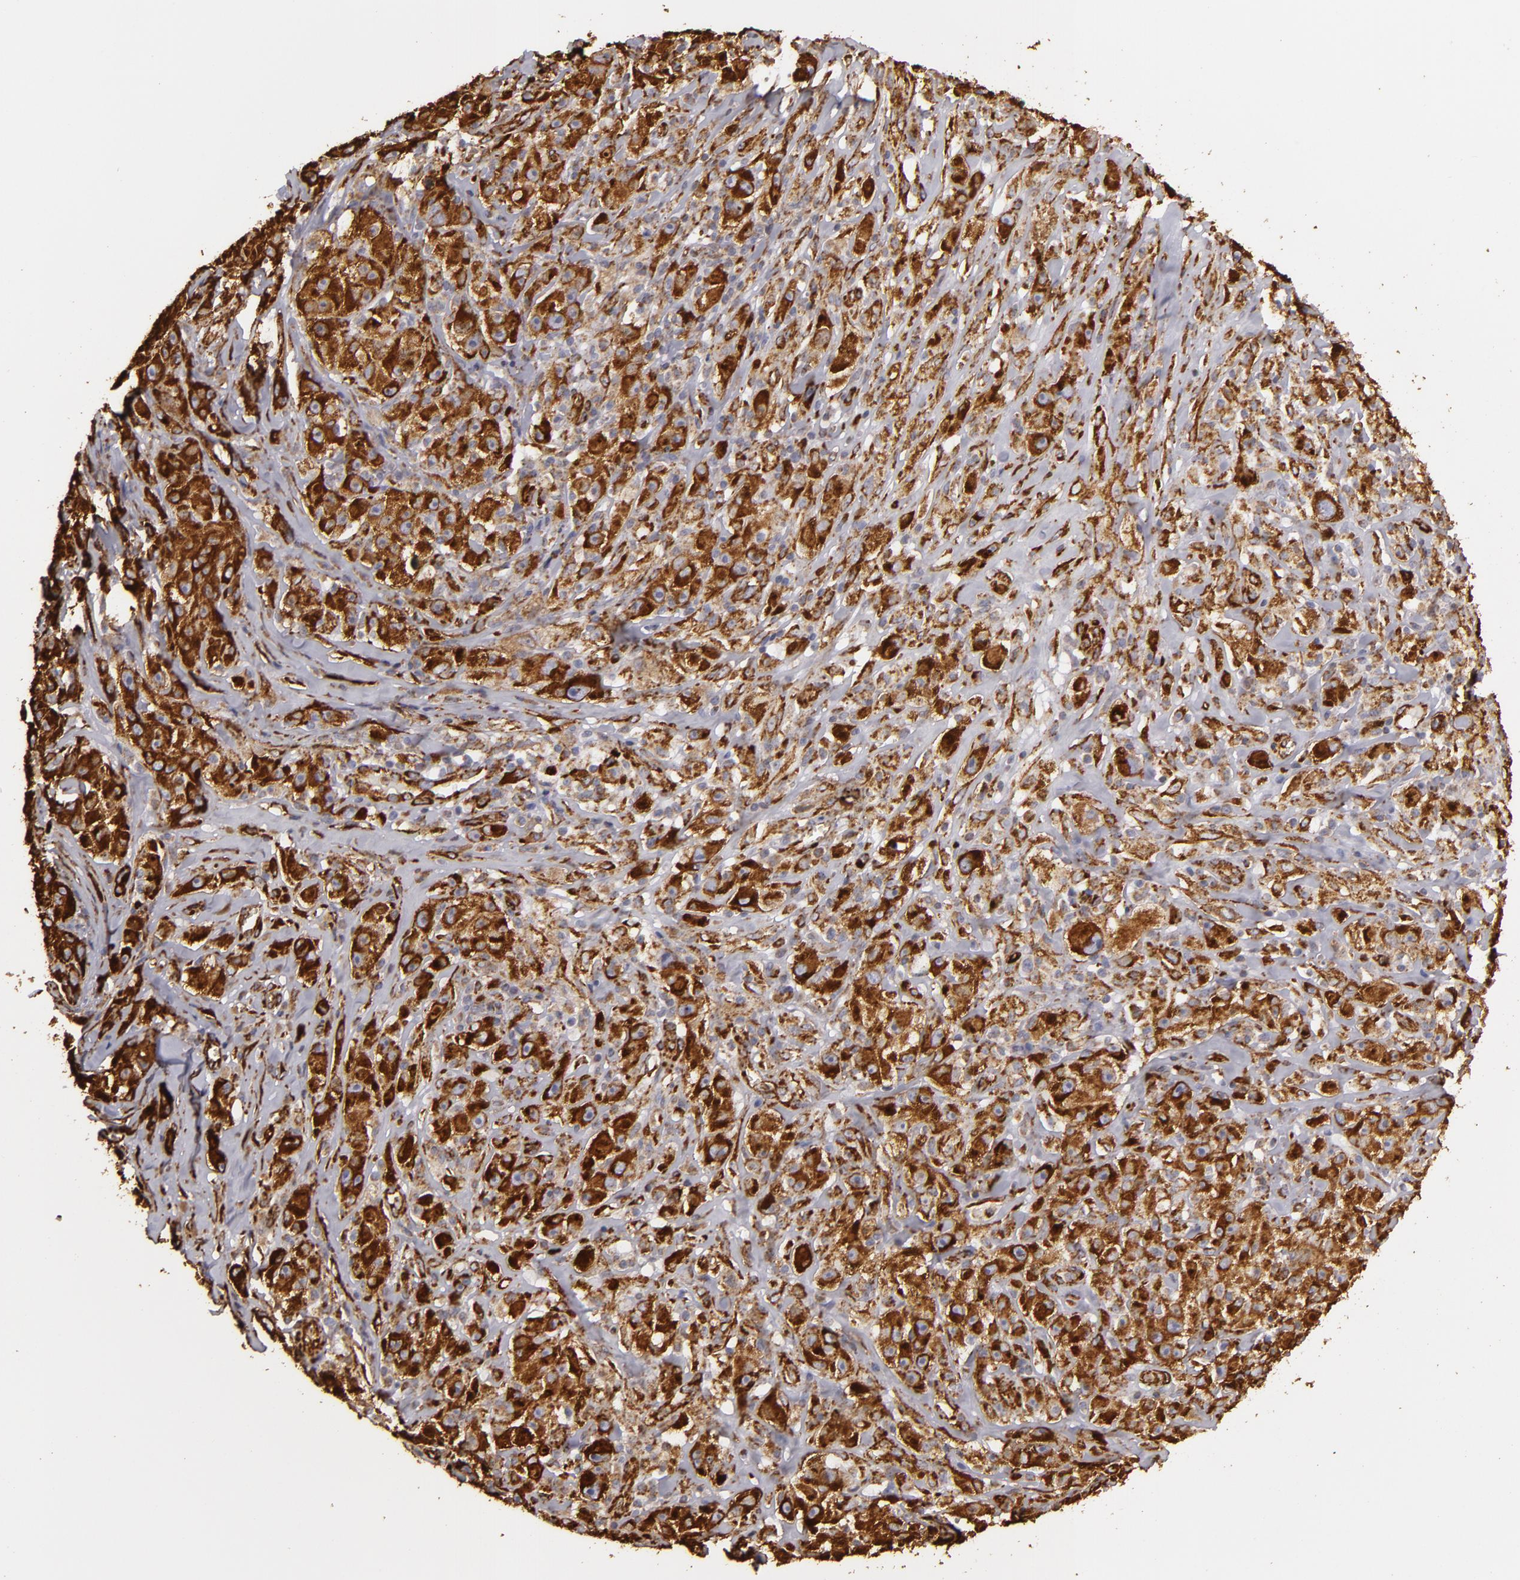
{"staining": {"intensity": "strong", "quantity": ">75%", "location": "cytoplasmic/membranous"}, "tissue": "melanoma", "cell_type": "Tumor cells", "image_type": "cancer", "snomed": [{"axis": "morphology", "description": "Malignant melanoma, NOS"}, {"axis": "topography", "description": "Skin"}], "caption": "Immunohistochemistry staining of melanoma, which reveals high levels of strong cytoplasmic/membranous expression in about >75% of tumor cells indicating strong cytoplasmic/membranous protein staining. The staining was performed using DAB (brown) for protein detection and nuclei were counterstained in hematoxylin (blue).", "gene": "CYB5R3", "patient": {"sex": "male", "age": 56}}